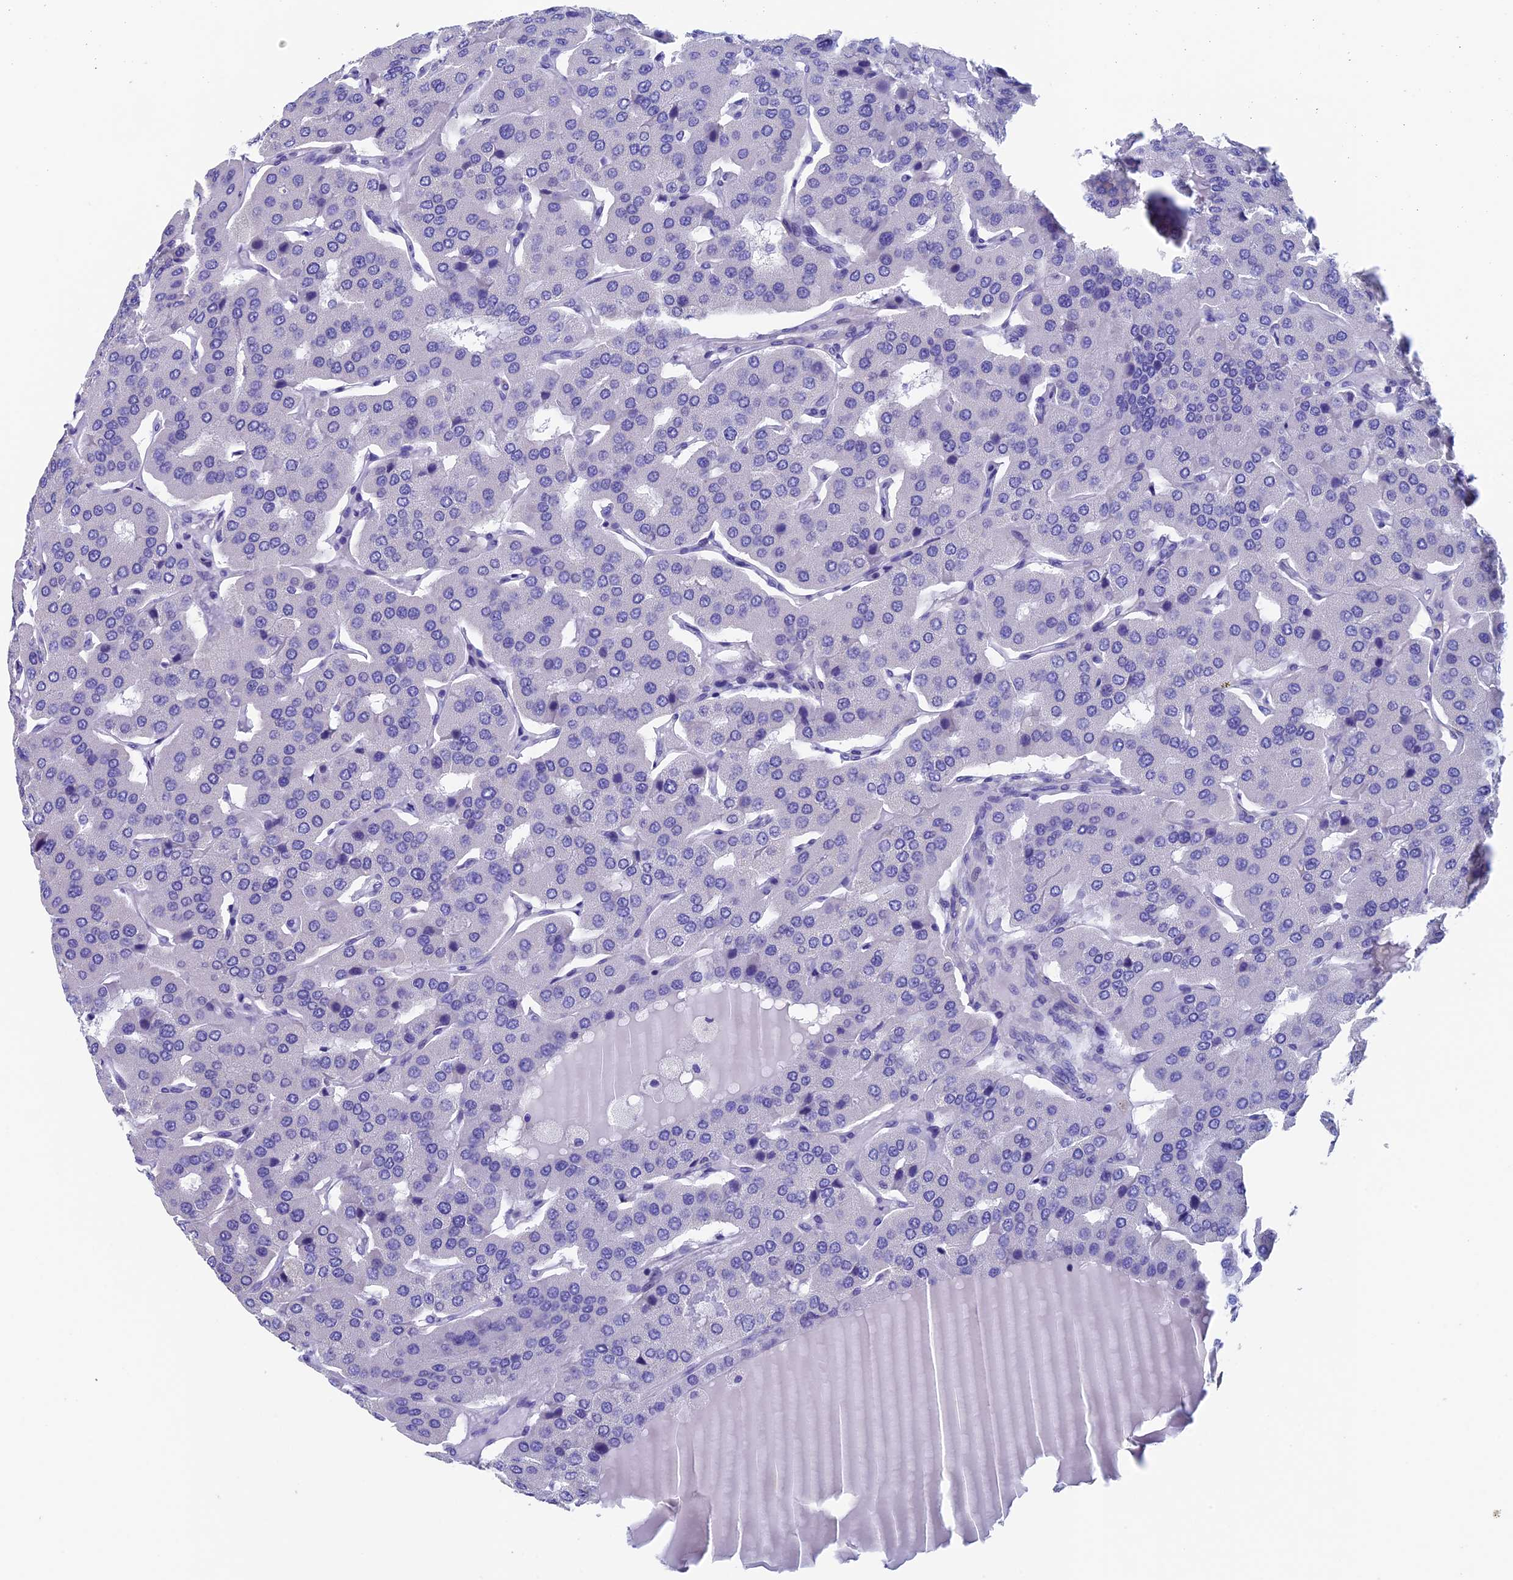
{"staining": {"intensity": "negative", "quantity": "none", "location": "none"}, "tissue": "parathyroid gland", "cell_type": "Glandular cells", "image_type": "normal", "snomed": [{"axis": "morphology", "description": "Normal tissue, NOS"}, {"axis": "morphology", "description": "Adenoma, NOS"}, {"axis": "topography", "description": "Parathyroid gland"}], "caption": "DAB immunohistochemical staining of unremarkable parathyroid gland shows no significant staining in glandular cells. Nuclei are stained in blue.", "gene": "ADH7", "patient": {"sex": "female", "age": 86}}